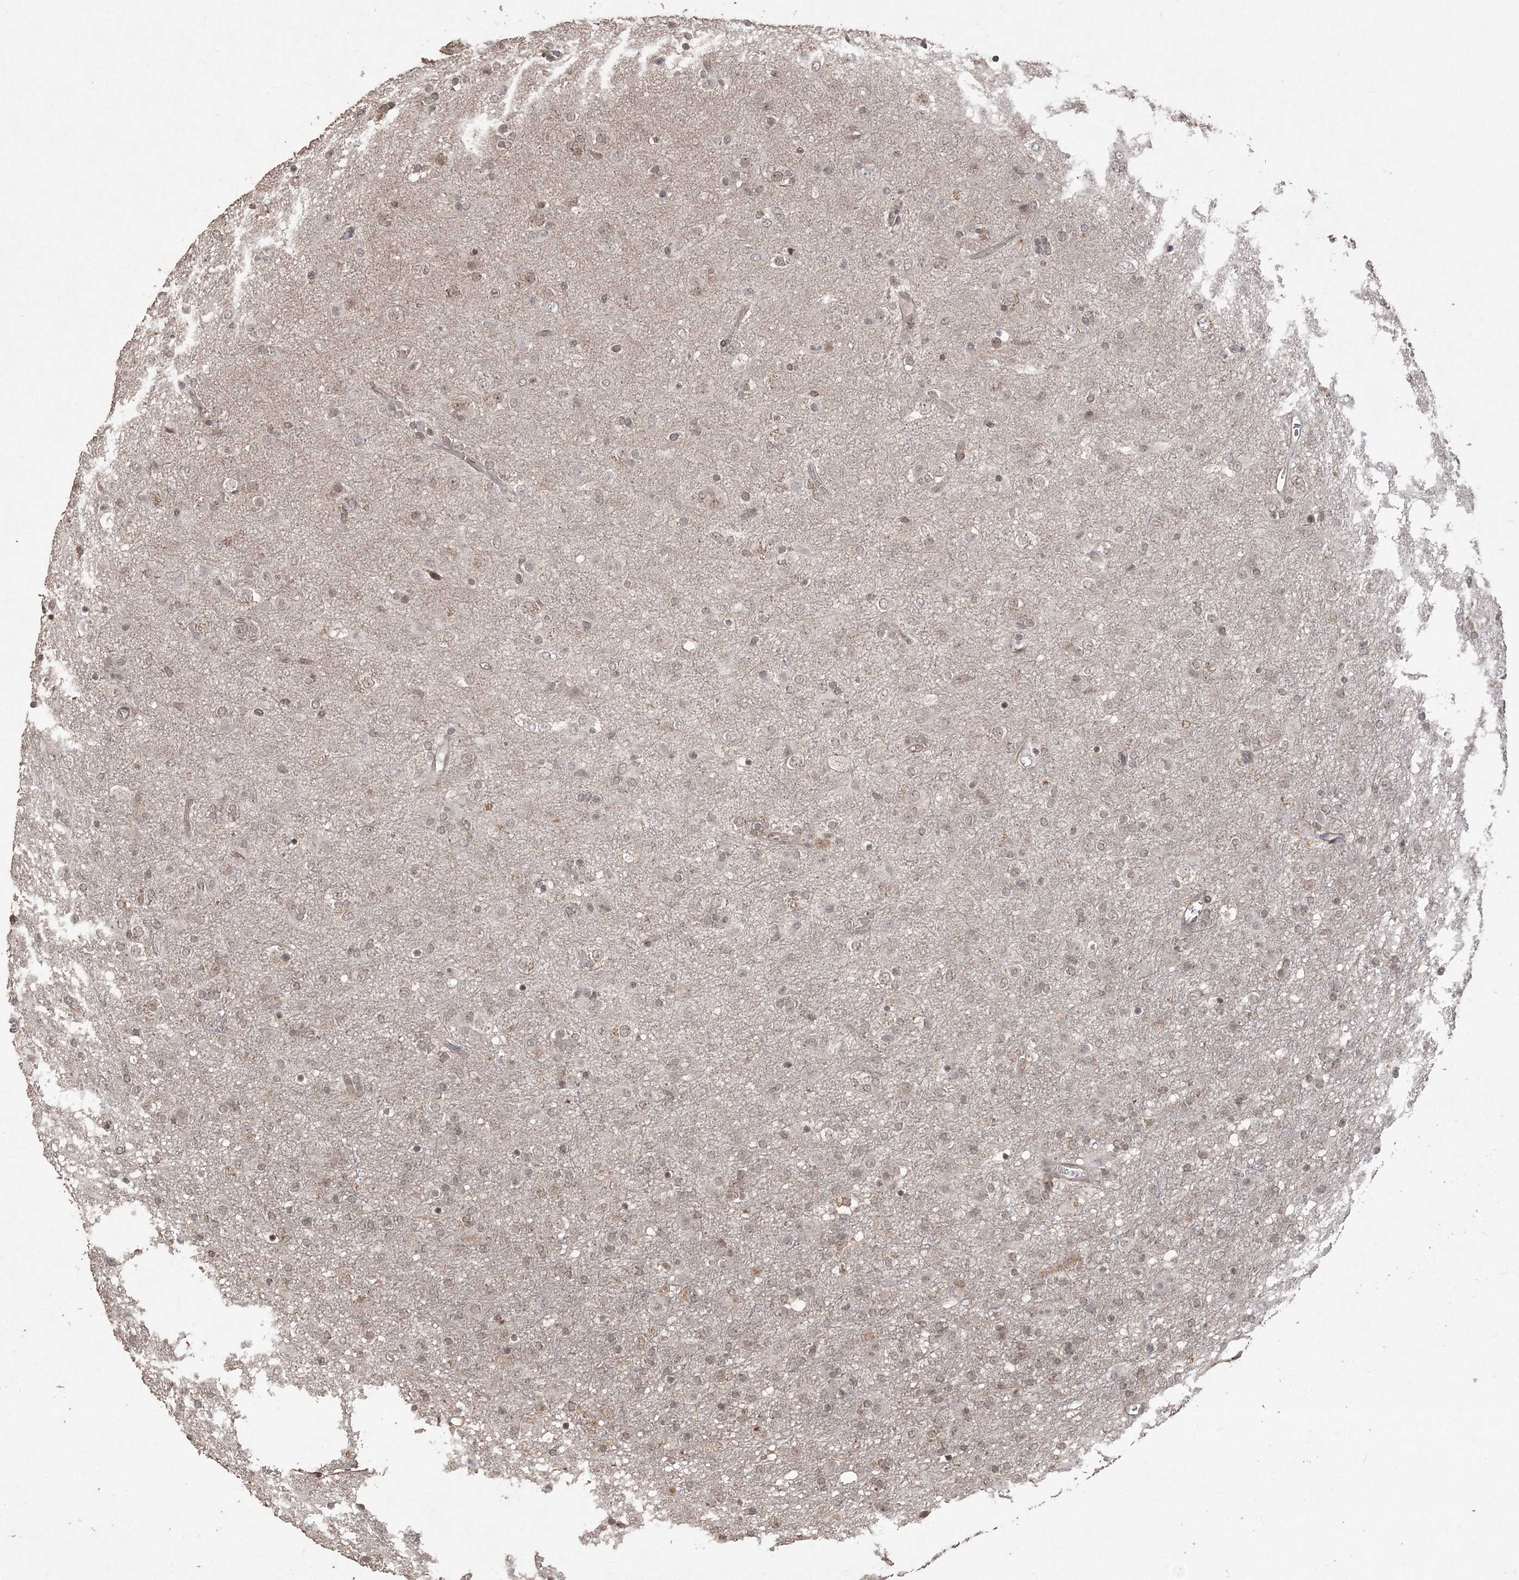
{"staining": {"intensity": "weak", "quantity": "<25%", "location": "nuclear"}, "tissue": "glioma", "cell_type": "Tumor cells", "image_type": "cancer", "snomed": [{"axis": "morphology", "description": "Glioma, malignant, Low grade"}, {"axis": "topography", "description": "Brain"}], "caption": "An image of malignant glioma (low-grade) stained for a protein reveals no brown staining in tumor cells.", "gene": "EHHADH", "patient": {"sex": "male", "age": 65}}